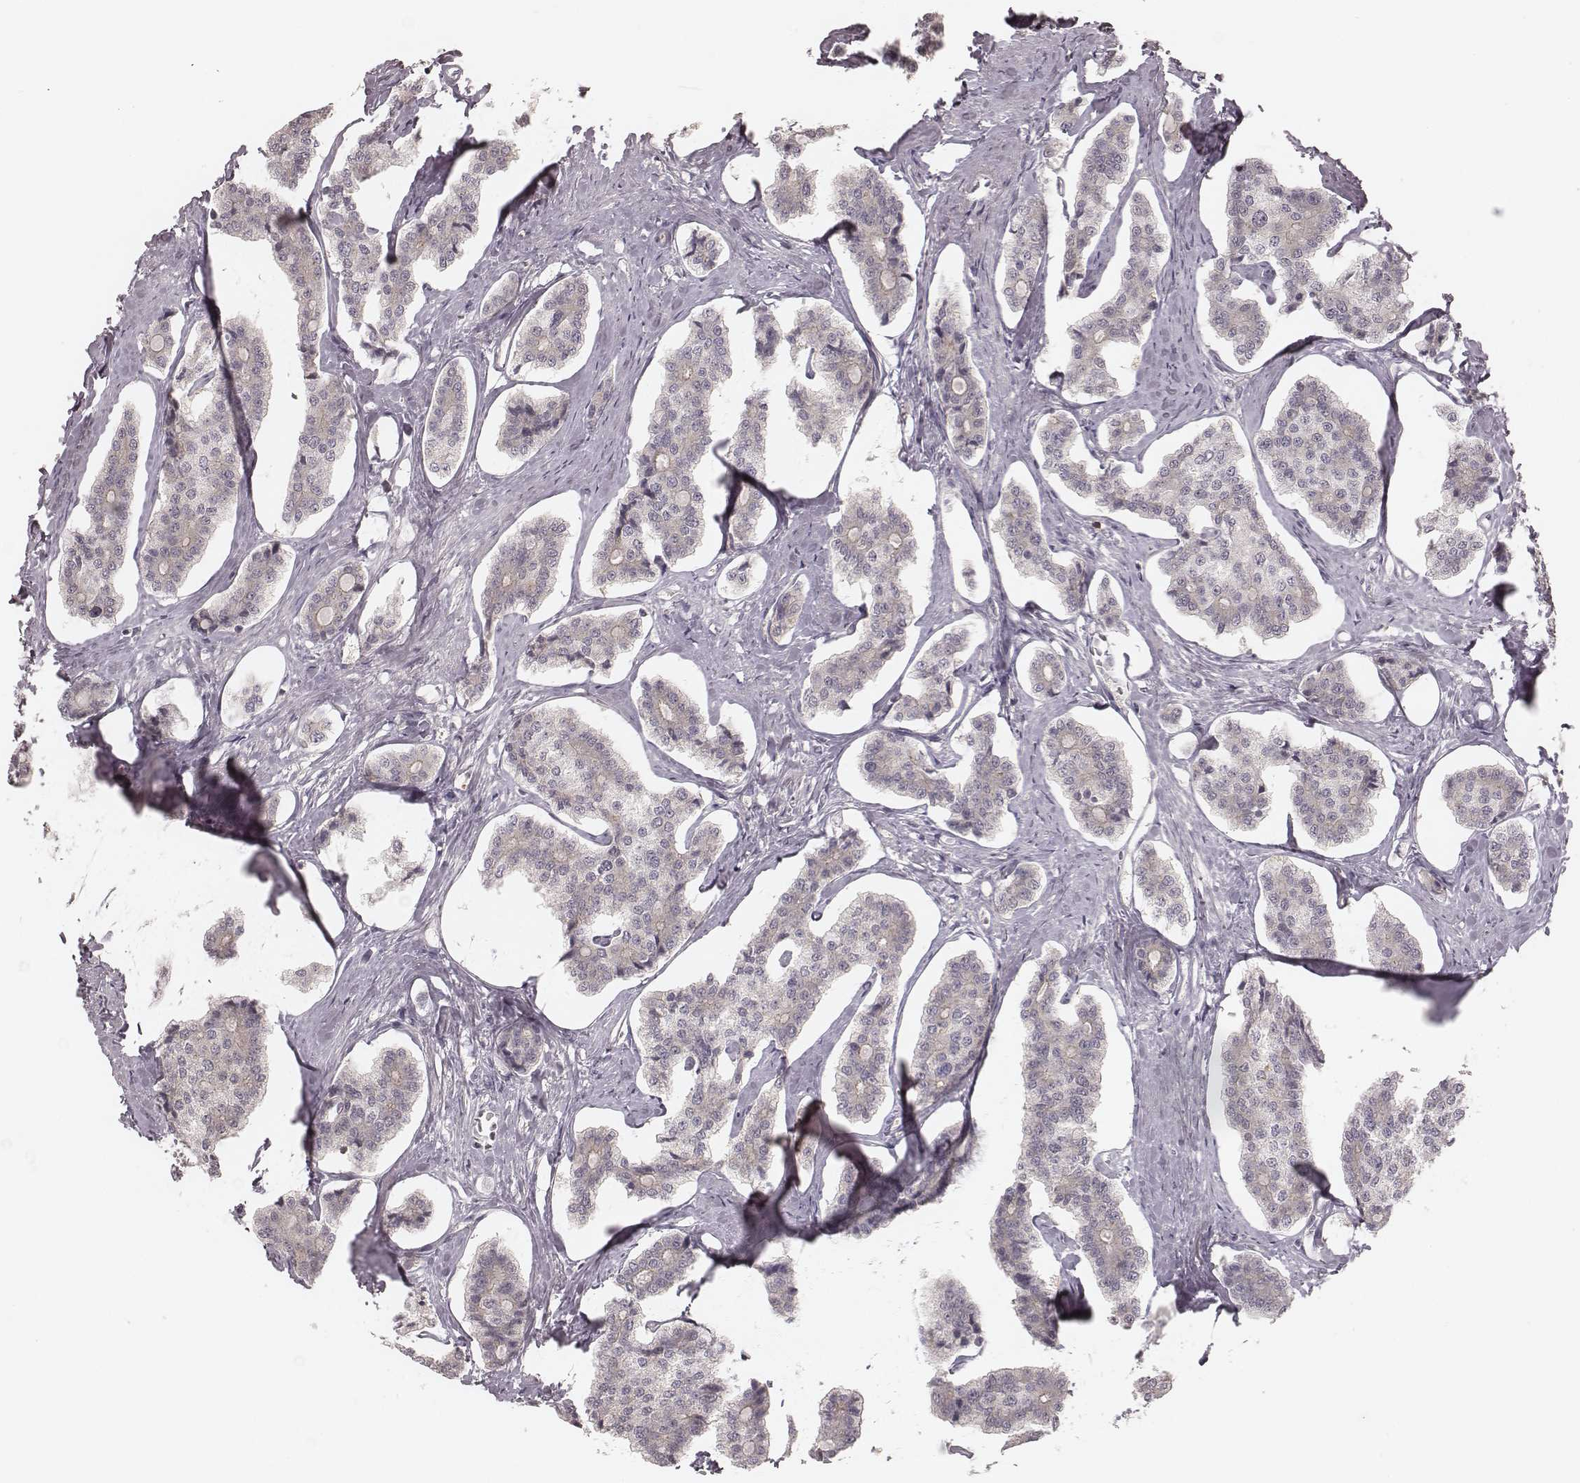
{"staining": {"intensity": "negative", "quantity": "none", "location": "none"}, "tissue": "carcinoid", "cell_type": "Tumor cells", "image_type": "cancer", "snomed": [{"axis": "morphology", "description": "Carcinoid, malignant, NOS"}, {"axis": "topography", "description": "Small intestine"}], "caption": "This is a micrograph of IHC staining of carcinoid (malignant), which shows no expression in tumor cells.", "gene": "TDRD5", "patient": {"sex": "female", "age": 65}}